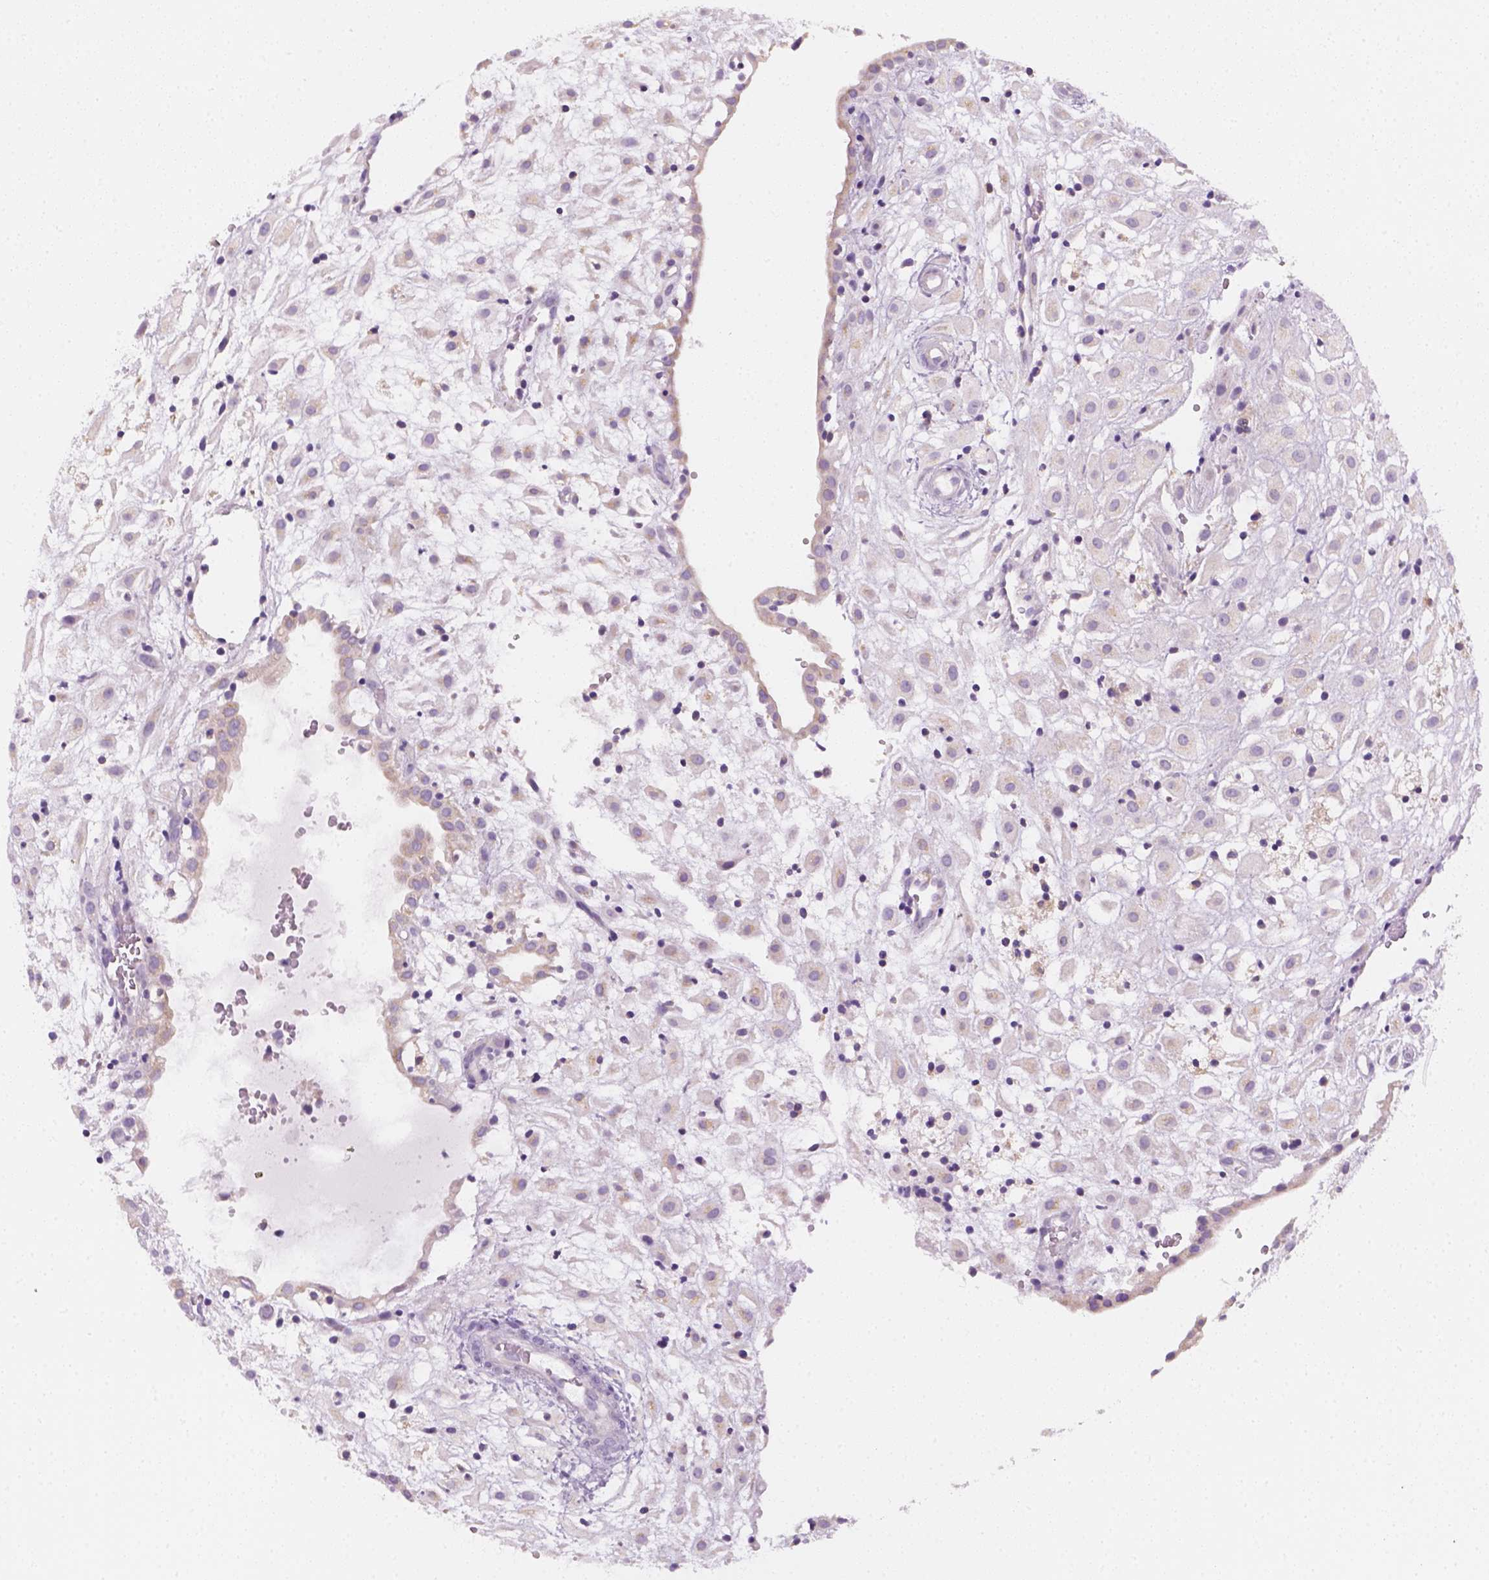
{"staining": {"intensity": "negative", "quantity": "none", "location": "none"}, "tissue": "placenta", "cell_type": "Decidual cells", "image_type": "normal", "snomed": [{"axis": "morphology", "description": "Normal tissue, NOS"}, {"axis": "topography", "description": "Placenta"}], "caption": "Placenta stained for a protein using immunohistochemistry (IHC) displays no staining decidual cells.", "gene": "AWAT2", "patient": {"sex": "female", "age": 24}}